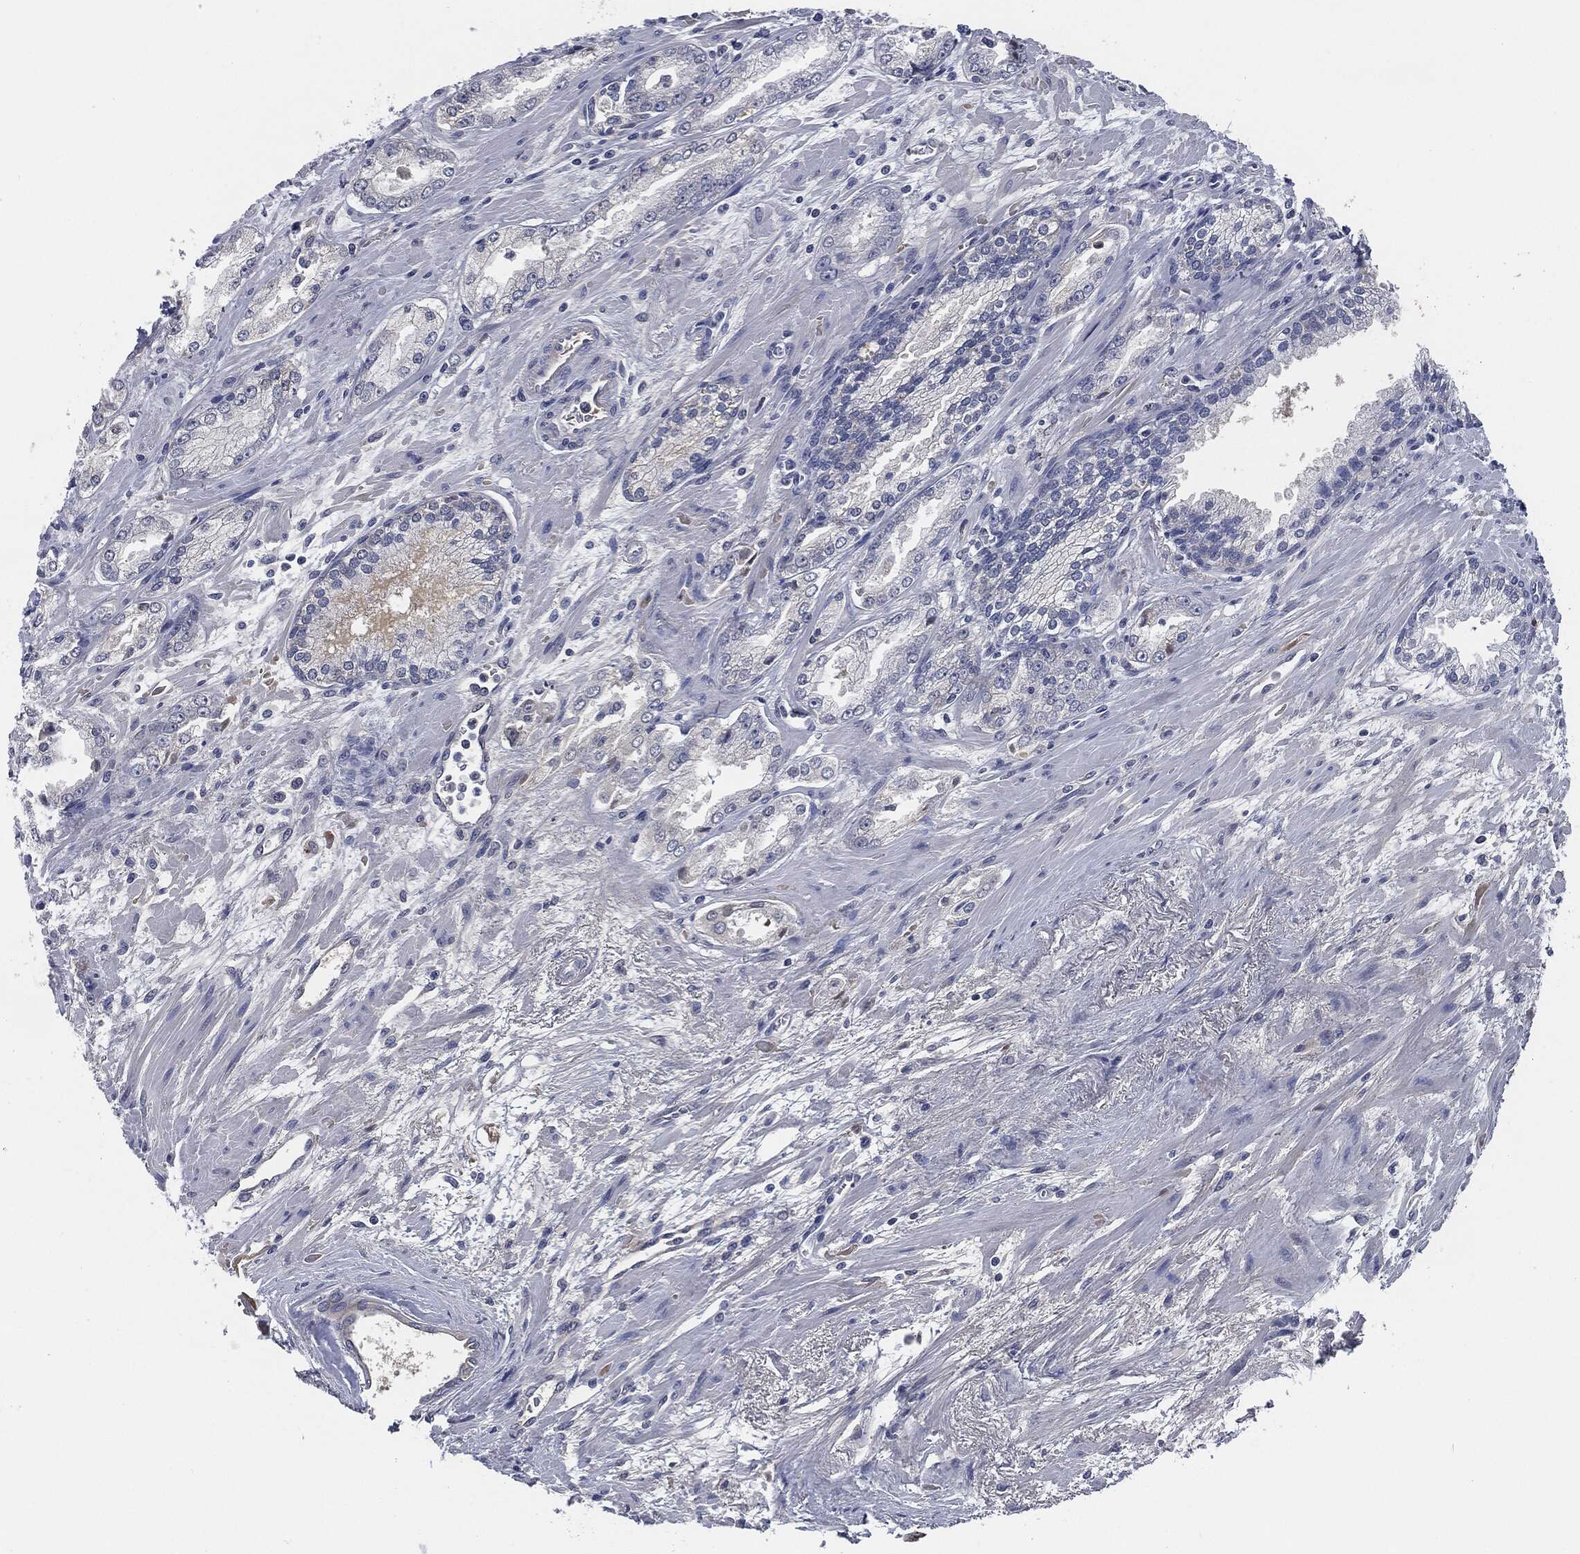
{"staining": {"intensity": "negative", "quantity": "none", "location": "none"}, "tissue": "prostate cancer", "cell_type": "Tumor cells", "image_type": "cancer", "snomed": [{"axis": "morphology", "description": "Adenocarcinoma, Medium grade"}, {"axis": "topography", "description": "Prostate"}], "caption": "Tumor cells are negative for protein expression in human adenocarcinoma (medium-grade) (prostate).", "gene": "SIGLEC7", "patient": {"sex": "male", "age": 71}}